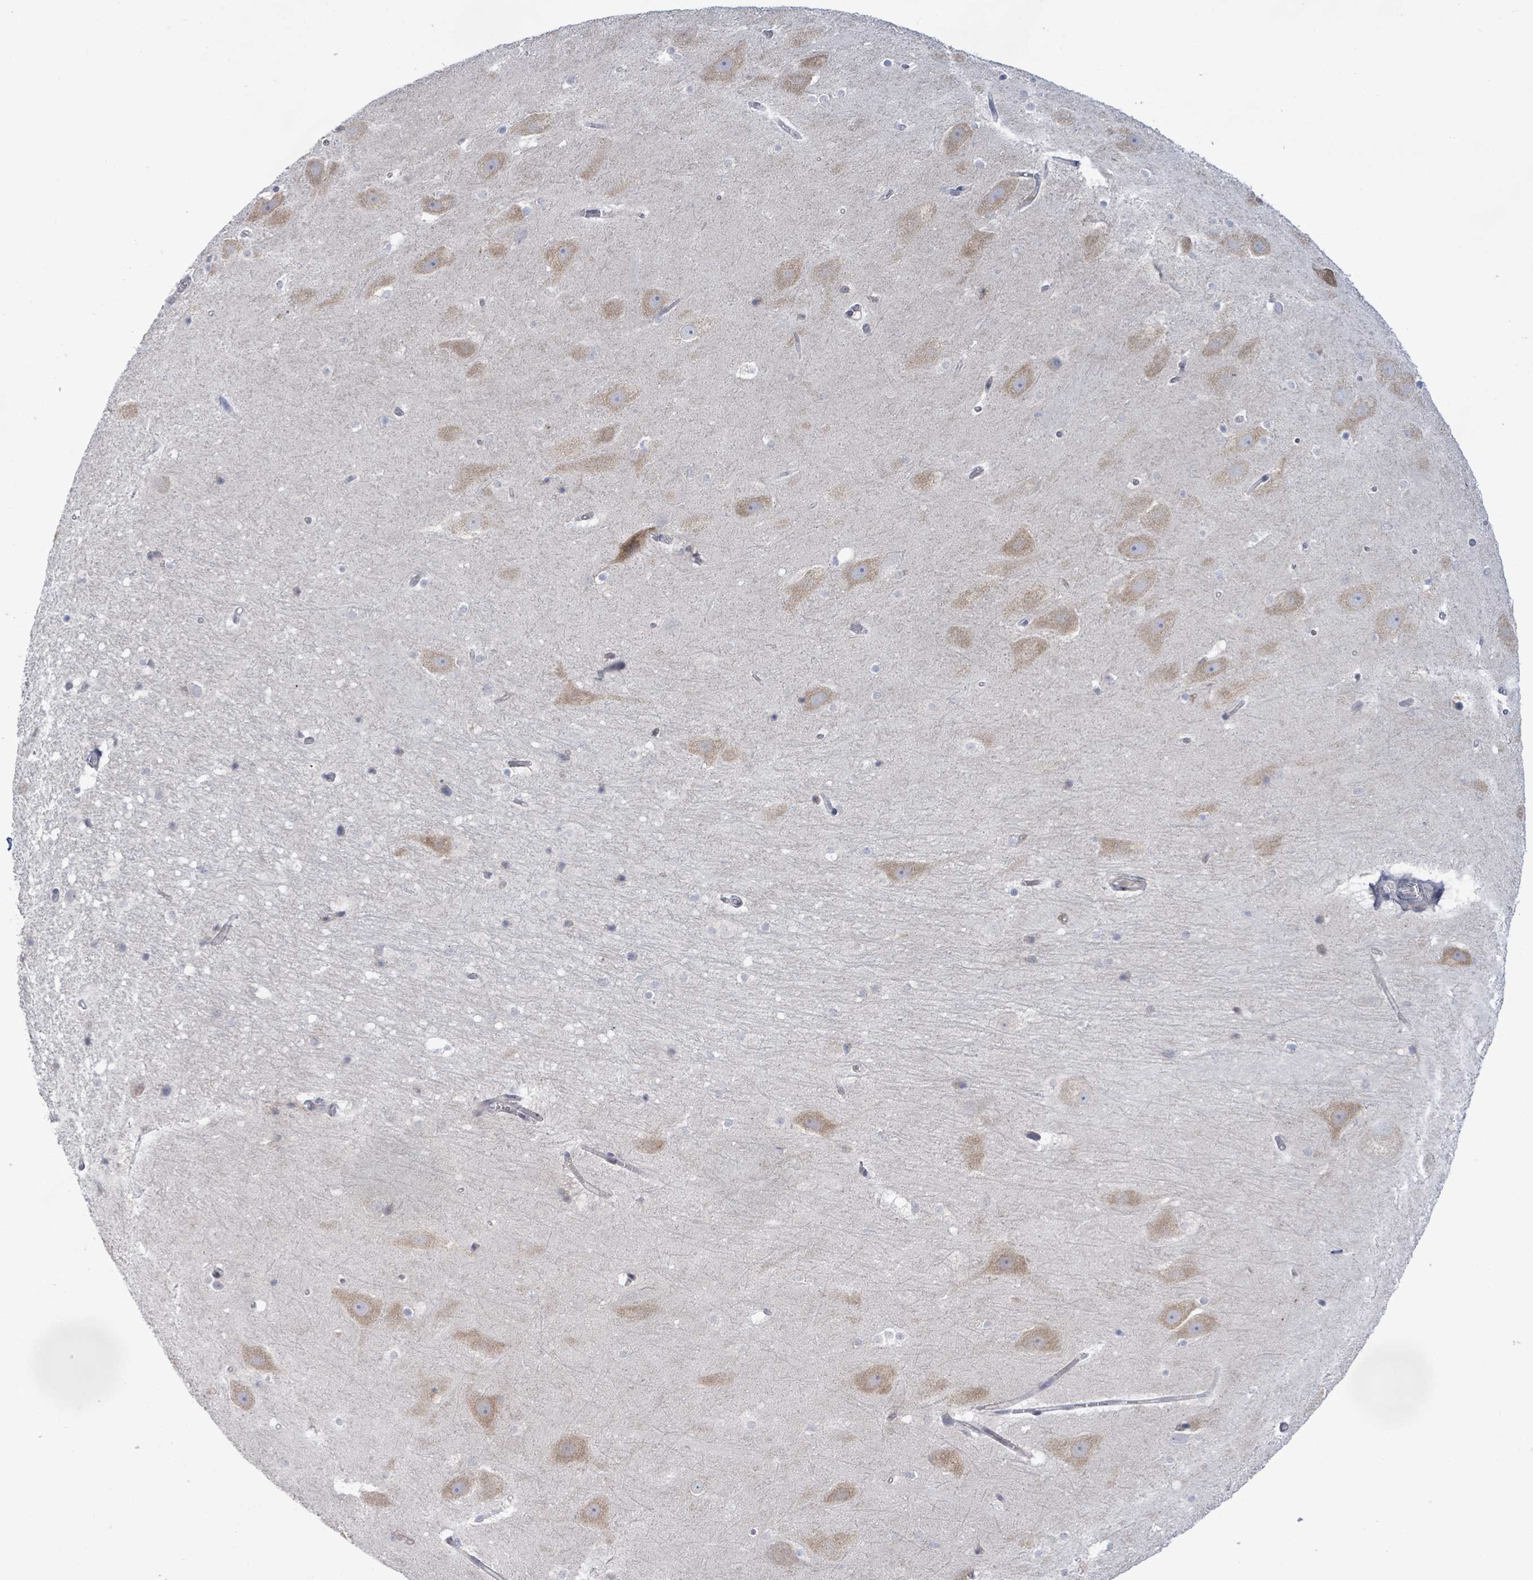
{"staining": {"intensity": "negative", "quantity": "none", "location": "none"}, "tissue": "hippocampus", "cell_type": "Glial cells", "image_type": "normal", "snomed": [{"axis": "morphology", "description": "Normal tissue, NOS"}, {"axis": "topography", "description": "Hippocampus"}], "caption": "Immunohistochemistry (IHC) image of benign hippocampus: hippocampus stained with DAB demonstrates no significant protein staining in glial cells. (DAB immunohistochemistry, high magnification).", "gene": "SLIT3", "patient": {"sex": "male", "age": 37}}